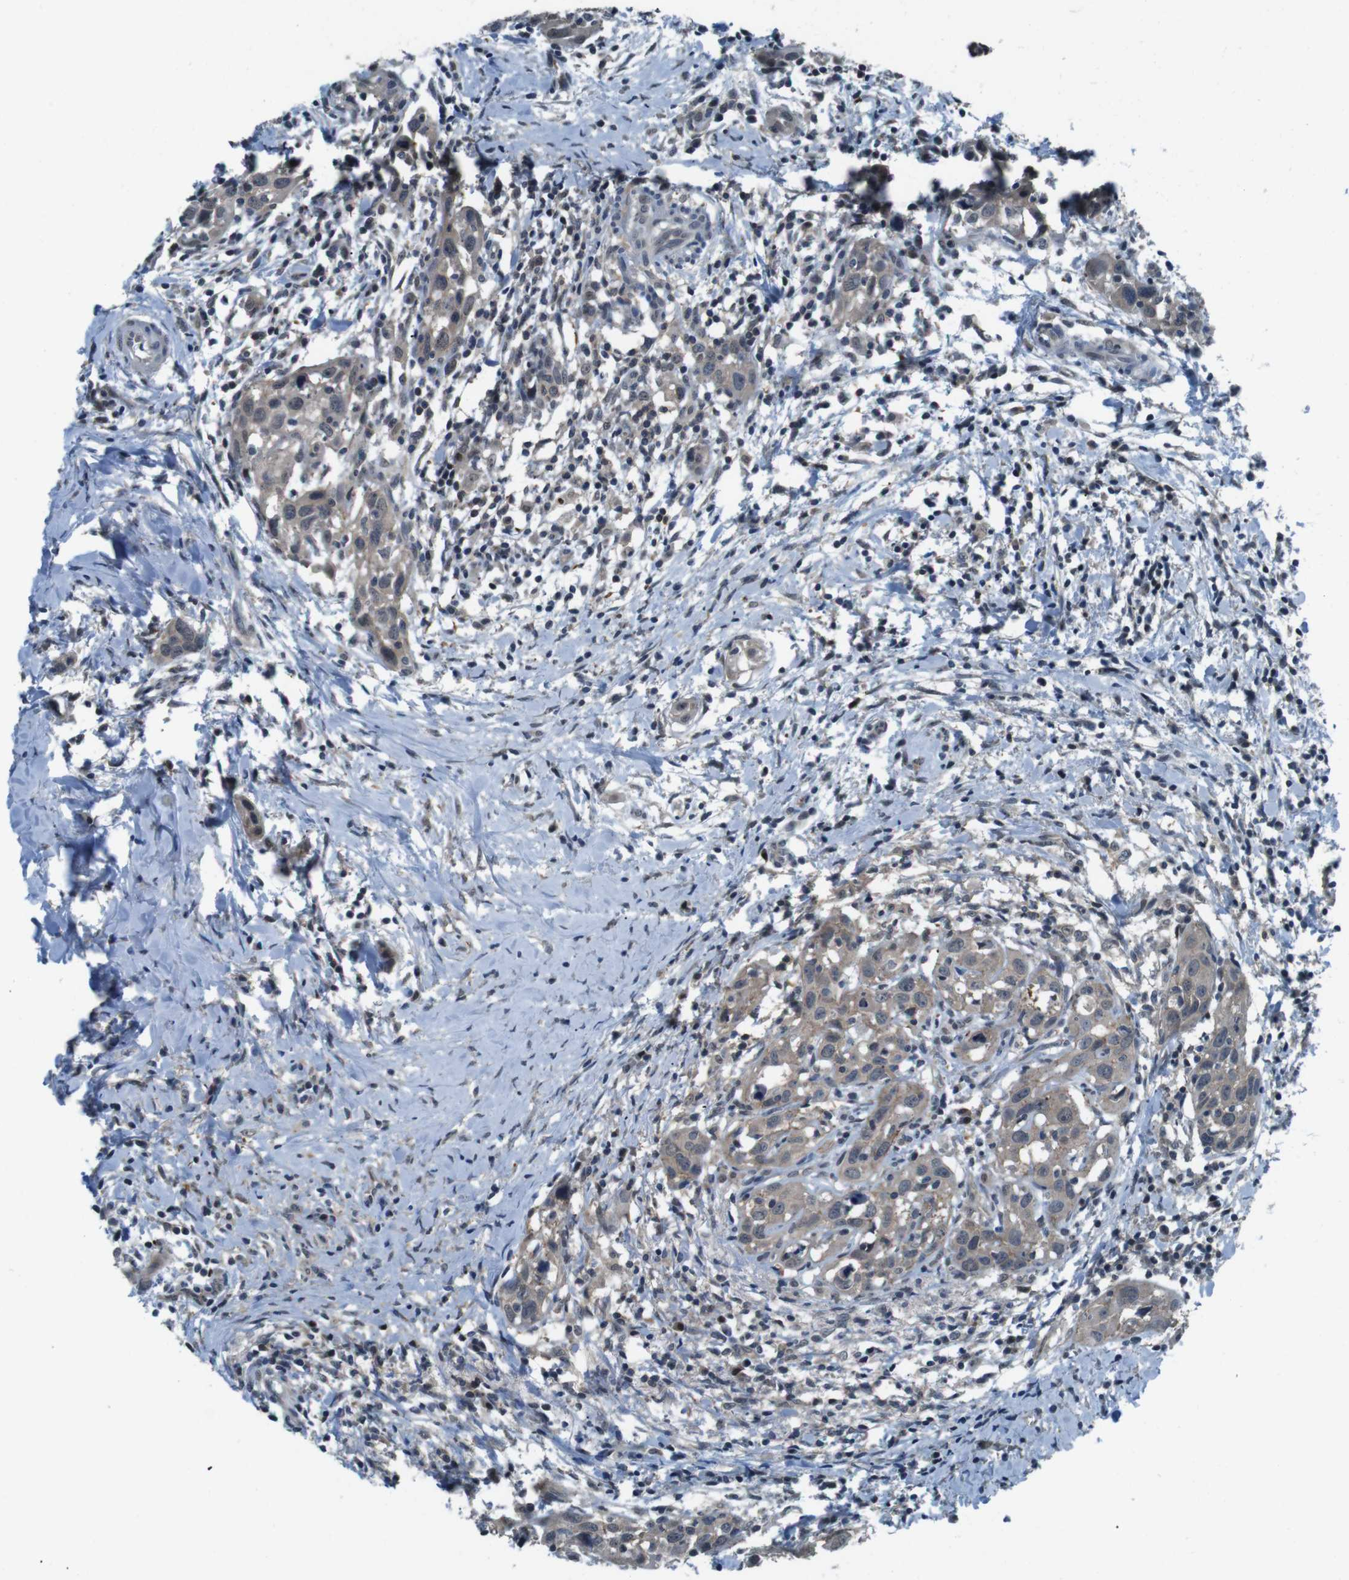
{"staining": {"intensity": "weak", "quantity": ">75%", "location": "cytoplasmic/membranous"}, "tissue": "head and neck cancer", "cell_type": "Tumor cells", "image_type": "cancer", "snomed": [{"axis": "morphology", "description": "Squamous cell carcinoma, NOS"}, {"axis": "topography", "description": "Oral tissue"}, {"axis": "topography", "description": "Head-Neck"}], "caption": "Immunohistochemistry (IHC) micrograph of neoplastic tissue: squamous cell carcinoma (head and neck) stained using immunohistochemistry exhibits low levels of weak protein expression localized specifically in the cytoplasmic/membranous of tumor cells, appearing as a cytoplasmic/membranous brown color.", "gene": "LRP5", "patient": {"sex": "female", "age": 50}}